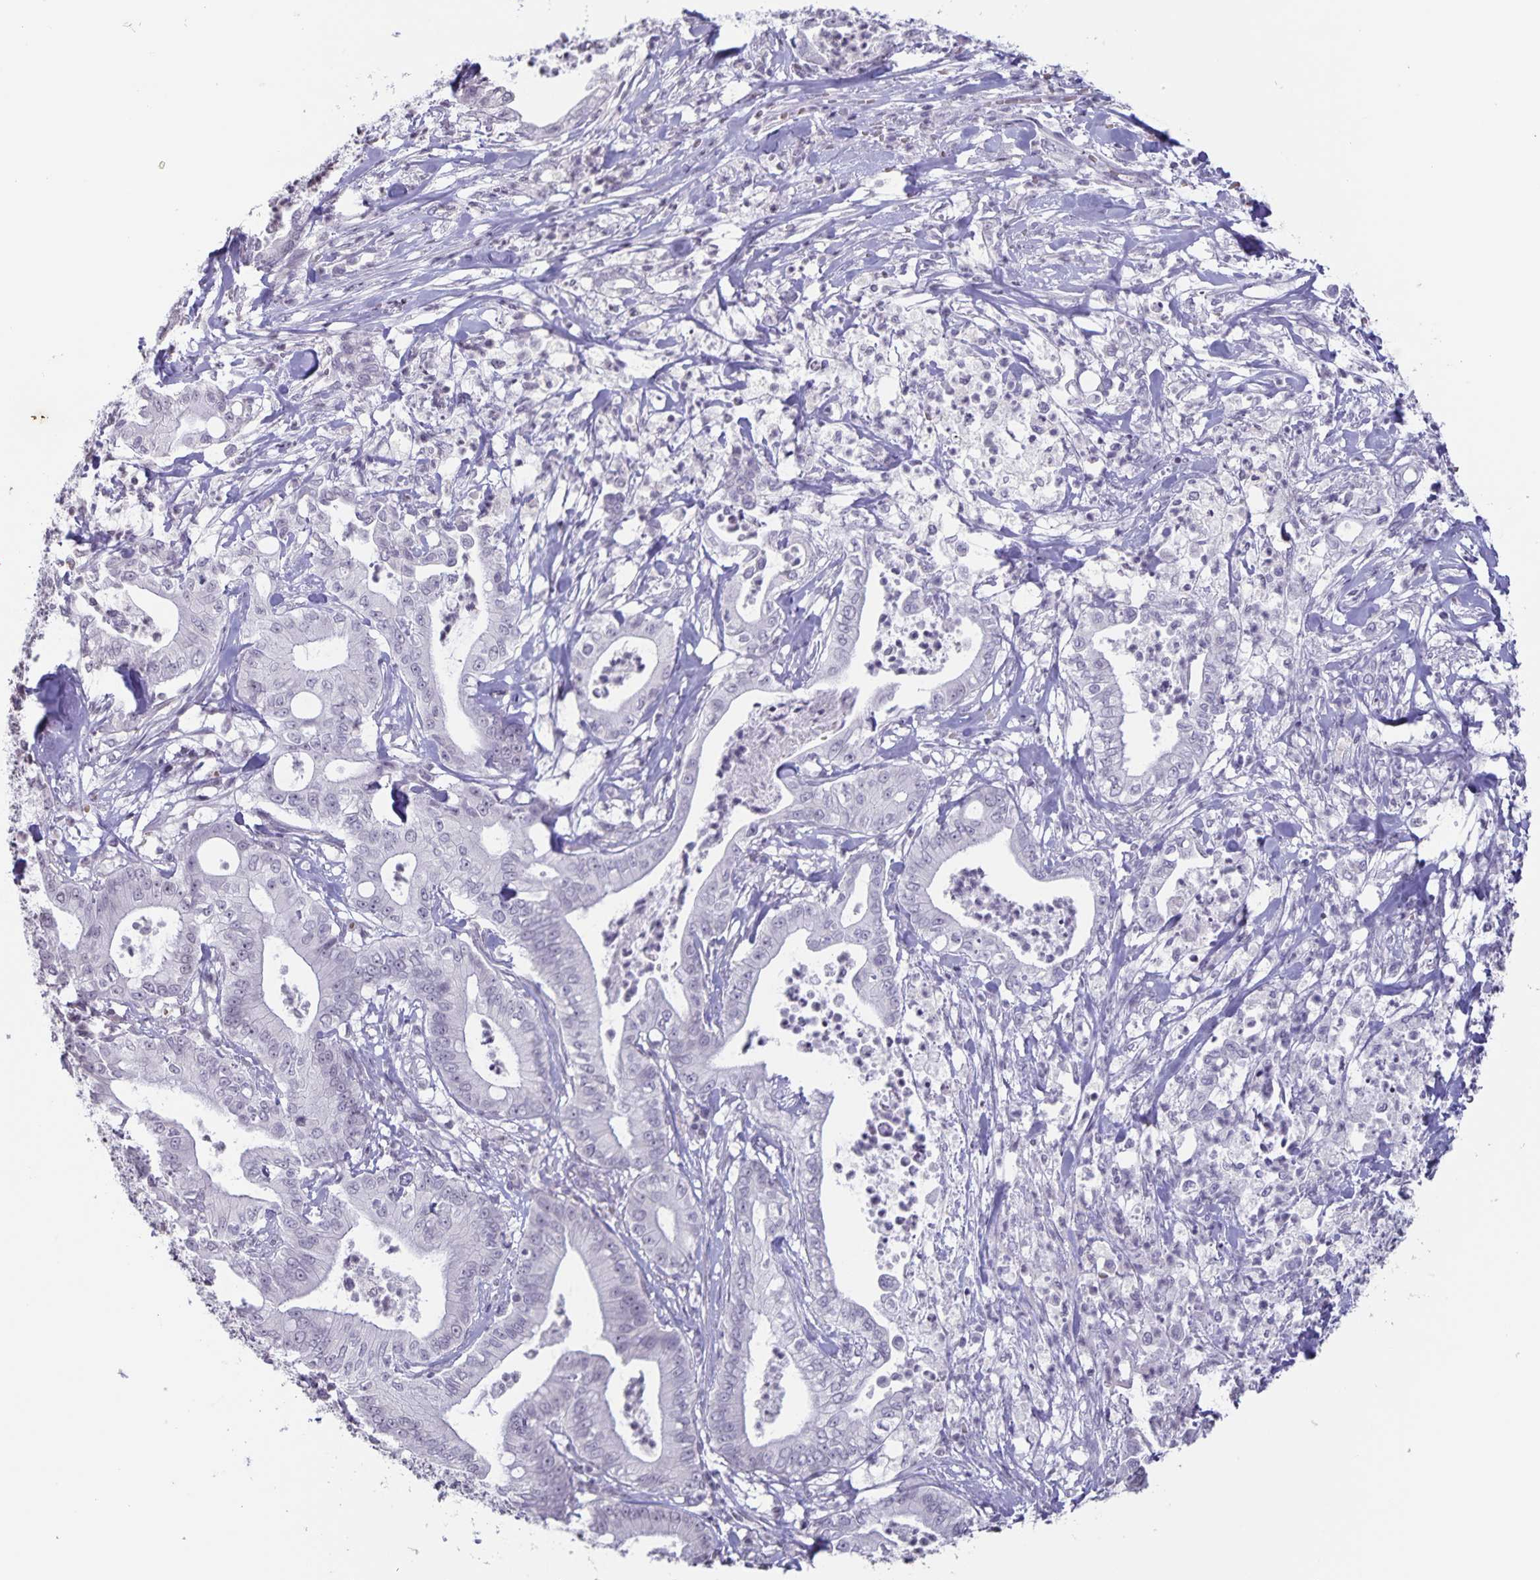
{"staining": {"intensity": "negative", "quantity": "none", "location": "none"}, "tissue": "pancreatic cancer", "cell_type": "Tumor cells", "image_type": "cancer", "snomed": [{"axis": "morphology", "description": "Adenocarcinoma, NOS"}, {"axis": "topography", "description": "Pancreas"}], "caption": "The histopathology image shows no significant expression in tumor cells of pancreatic adenocarcinoma. (Stains: DAB (3,3'-diaminobenzidine) IHC with hematoxylin counter stain, Microscopy: brightfield microscopy at high magnification).", "gene": "AQP4", "patient": {"sex": "male", "age": 71}}